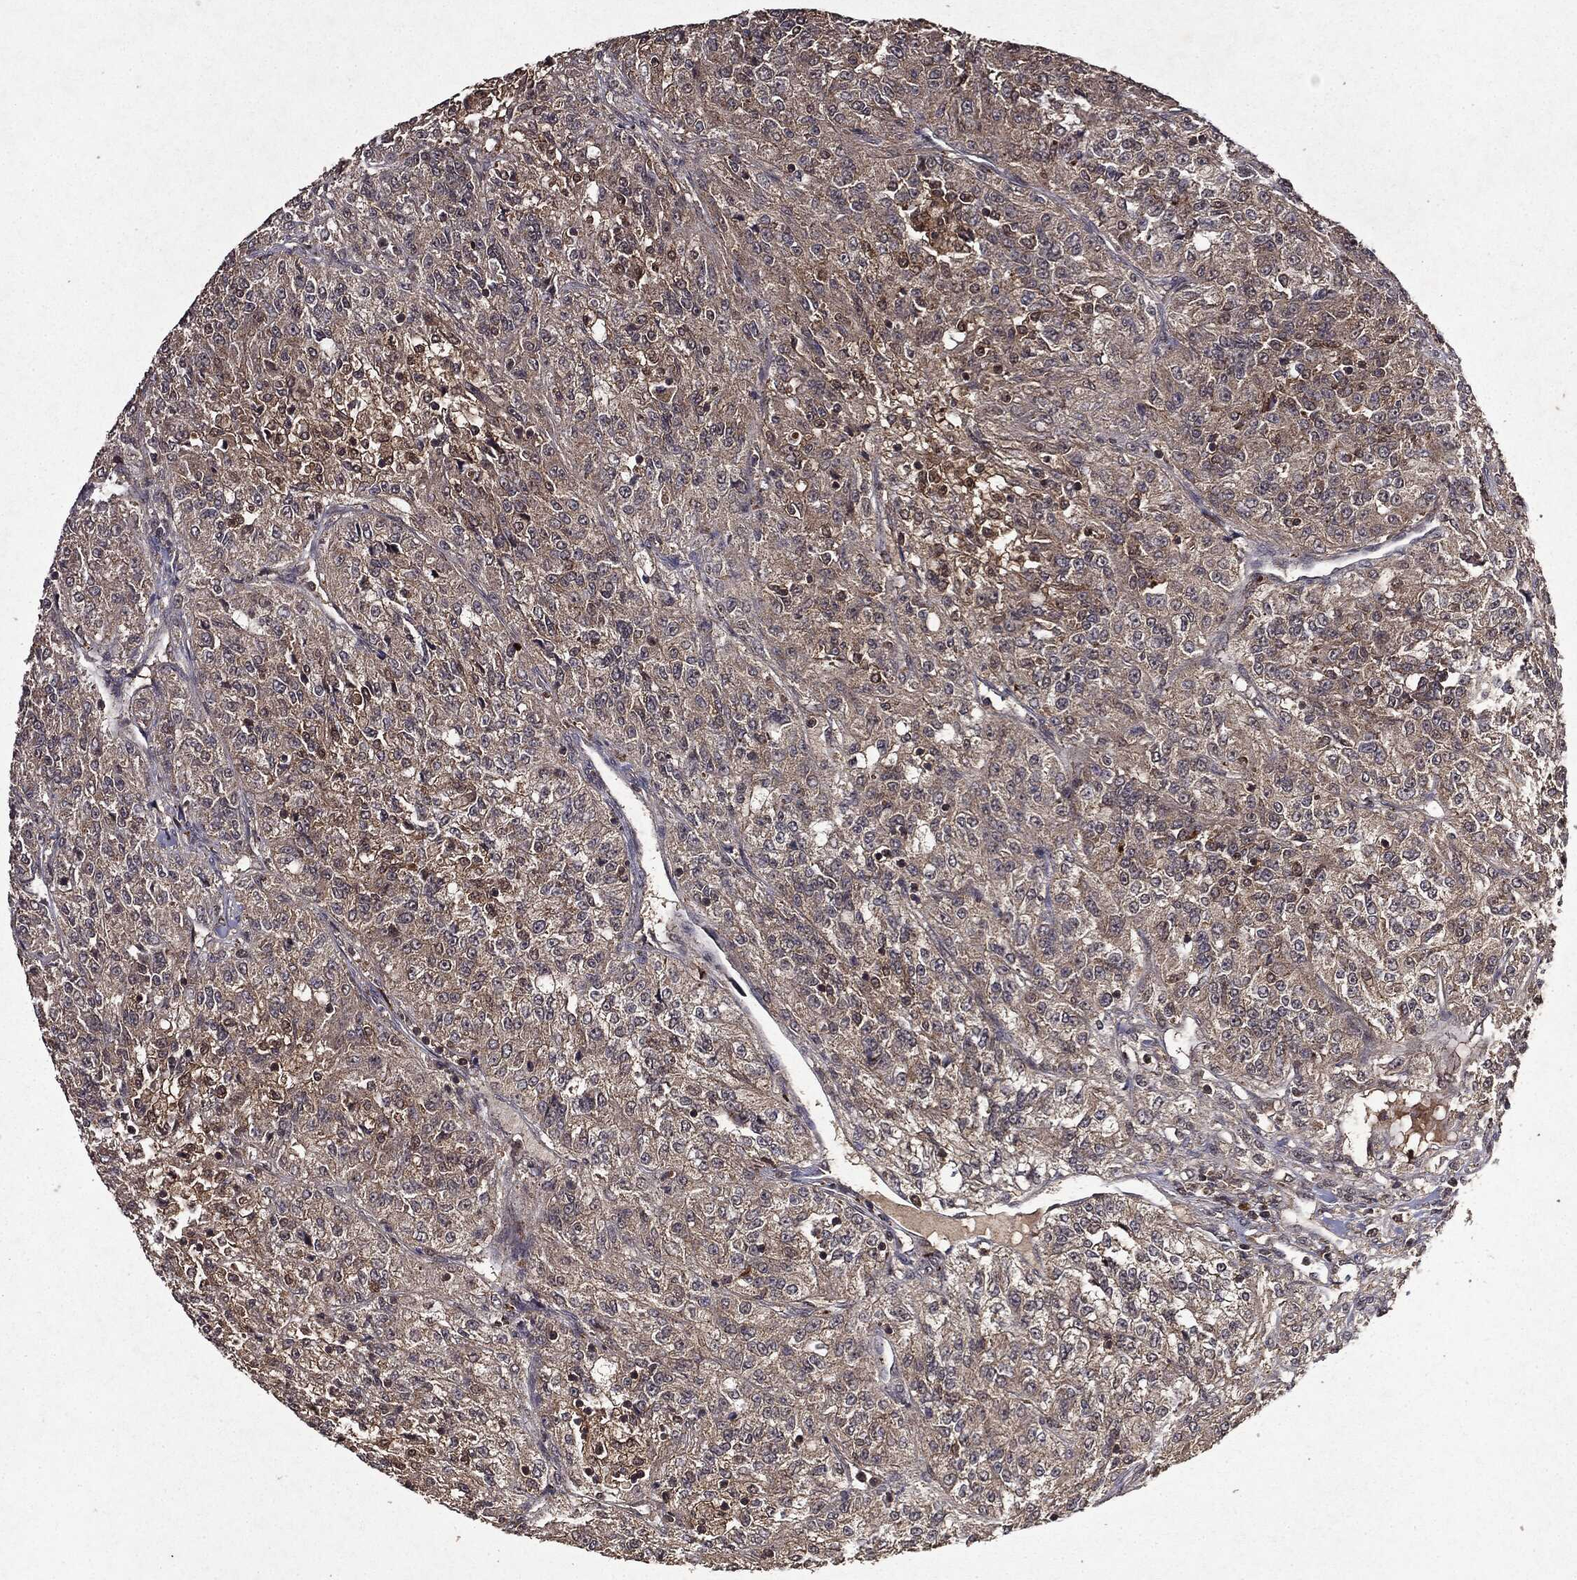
{"staining": {"intensity": "negative", "quantity": "none", "location": "none"}, "tissue": "renal cancer", "cell_type": "Tumor cells", "image_type": "cancer", "snomed": [{"axis": "morphology", "description": "Adenocarcinoma, NOS"}, {"axis": "topography", "description": "Kidney"}], "caption": "This is a image of IHC staining of renal adenocarcinoma, which shows no staining in tumor cells.", "gene": "MTOR", "patient": {"sex": "female", "age": 63}}